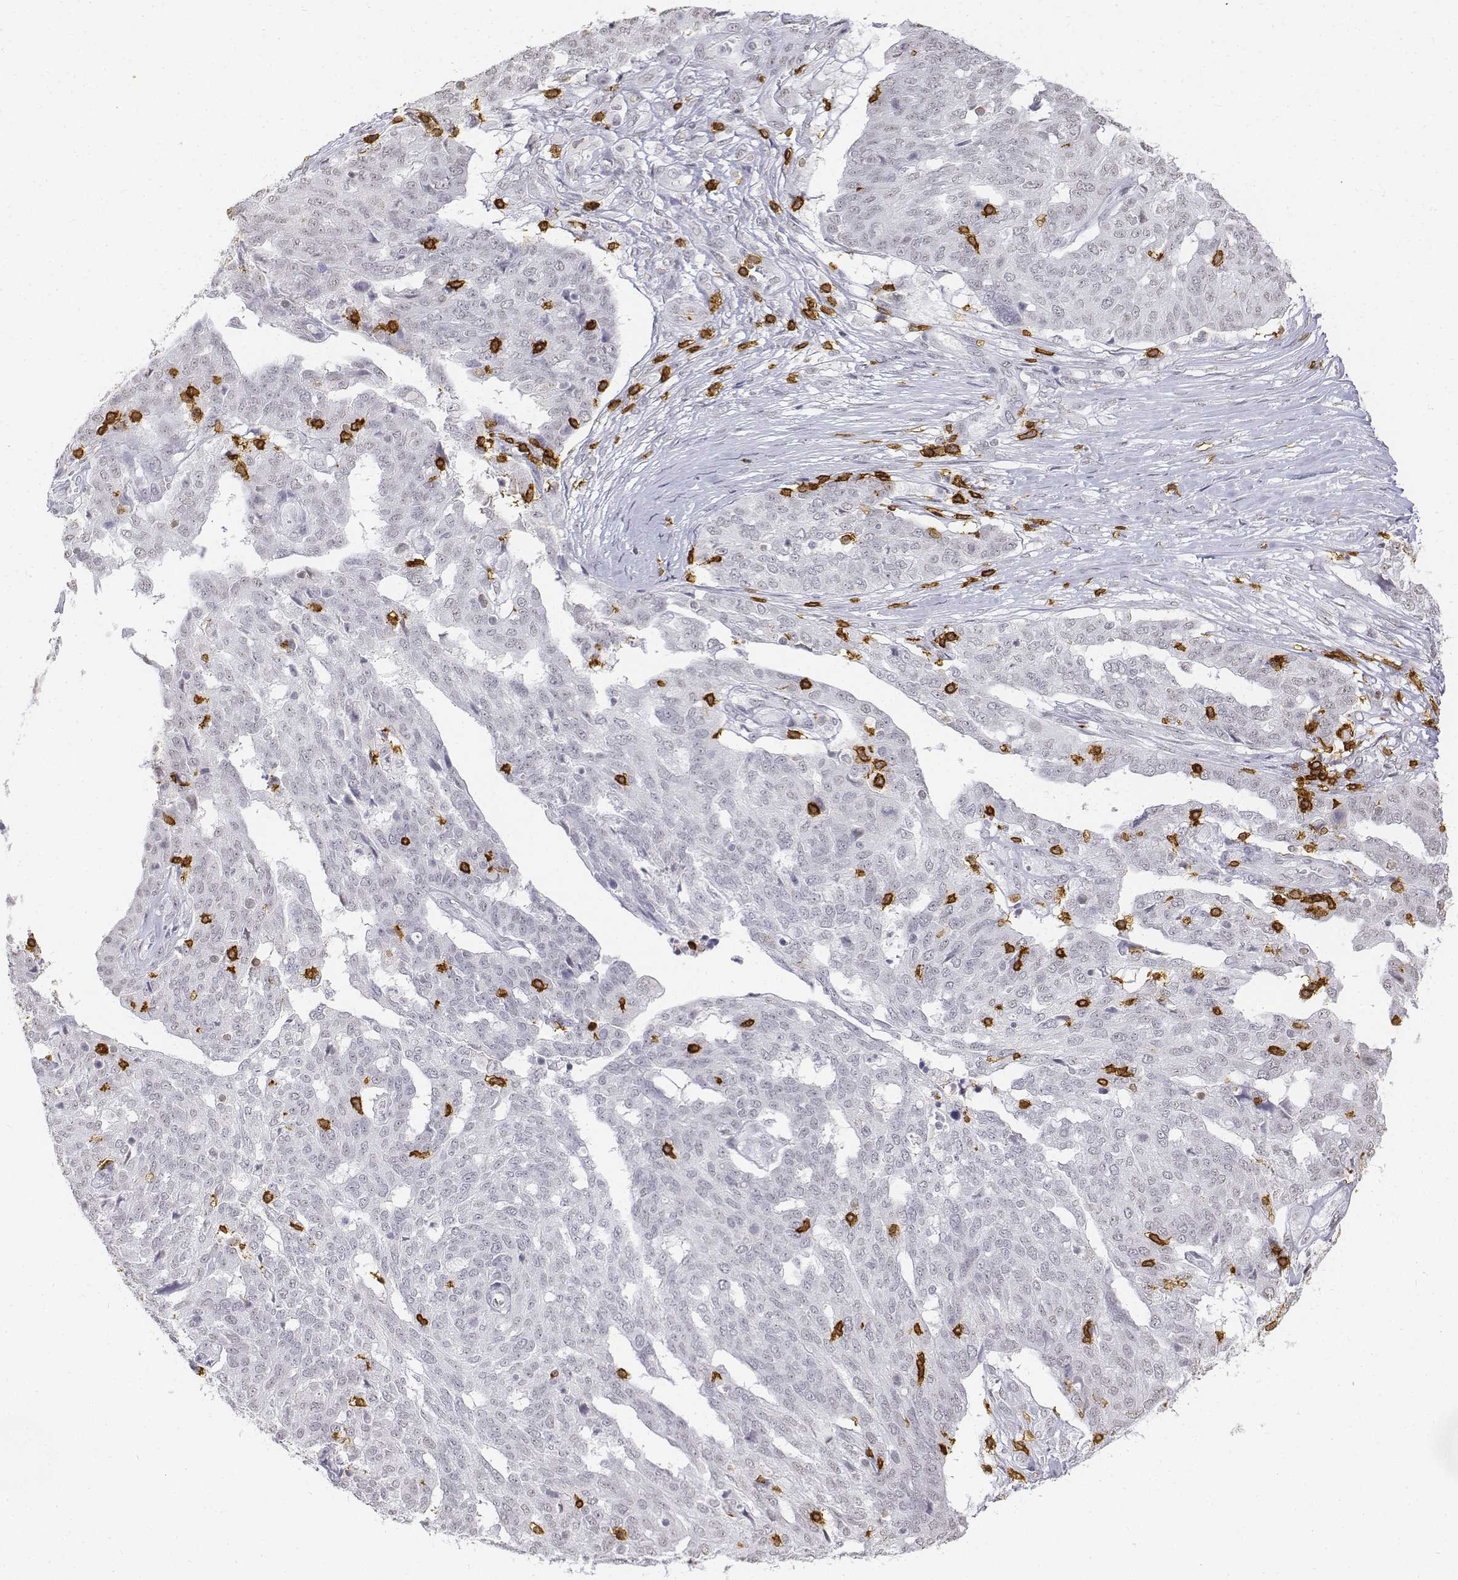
{"staining": {"intensity": "negative", "quantity": "none", "location": "none"}, "tissue": "ovarian cancer", "cell_type": "Tumor cells", "image_type": "cancer", "snomed": [{"axis": "morphology", "description": "Cystadenocarcinoma, serous, NOS"}, {"axis": "topography", "description": "Ovary"}], "caption": "Tumor cells are negative for protein expression in human ovarian cancer (serous cystadenocarcinoma). (DAB (3,3'-diaminobenzidine) IHC, high magnification).", "gene": "CD3E", "patient": {"sex": "female", "age": 67}}